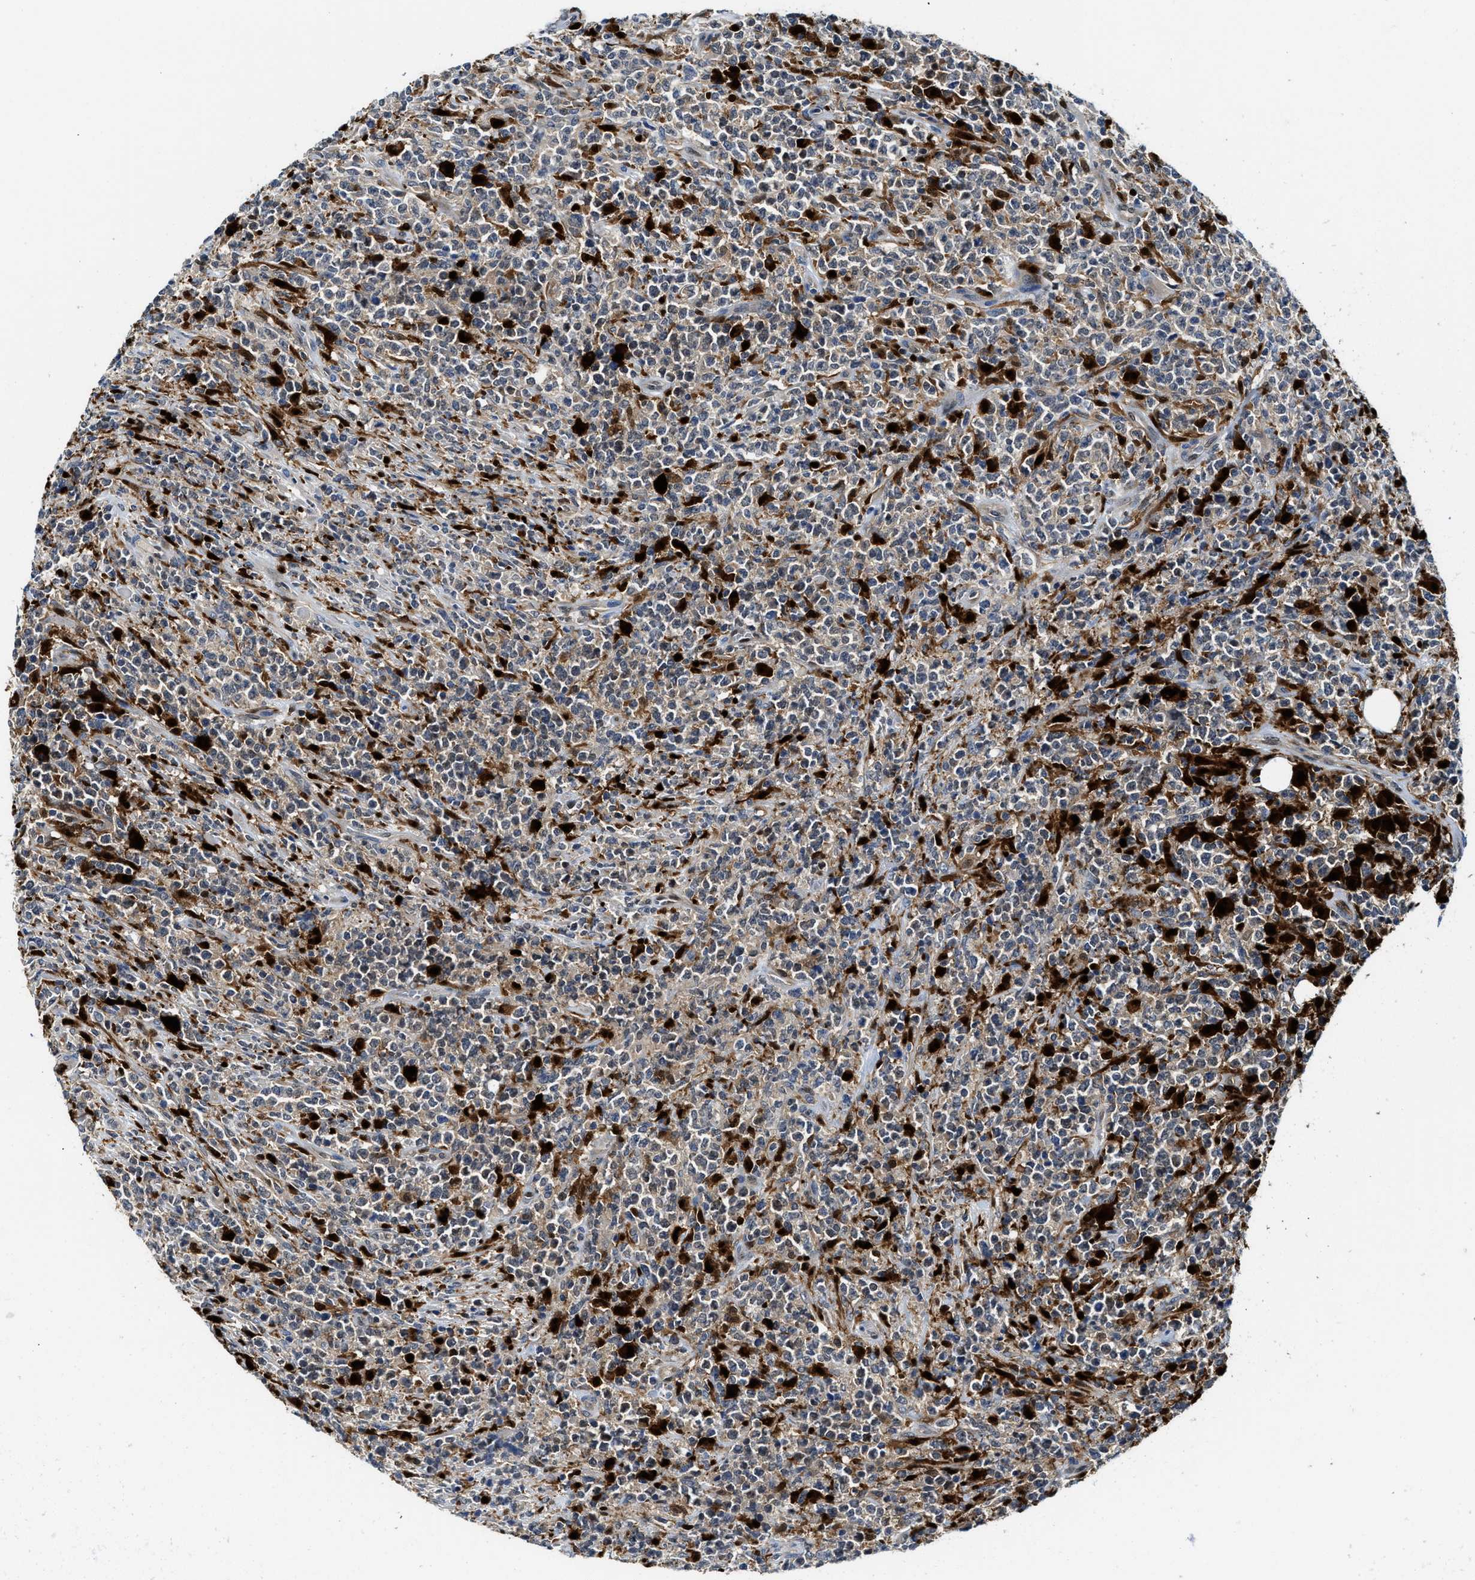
{"staining": {"intensity": "weak", "quantity": "<25%", "location": "cytoplasmic/membranous"}, "tissue": "lymphoma", "cell_type": "Tumor cells", "image_type": "cancer", "snomed": [{"axis": "morphology", "description": "Malignant lymphoma, non-Hodgkin's type, High grade"}, {"axis": "topography", "description": "Soft tissue"}], "caption": "Lymphoma stained for a protein using immunohistochemistry (IHC) displays no expression tumor cells.", "gene": "LTA4H", "patient": {"sex": "male", "age": 18}}